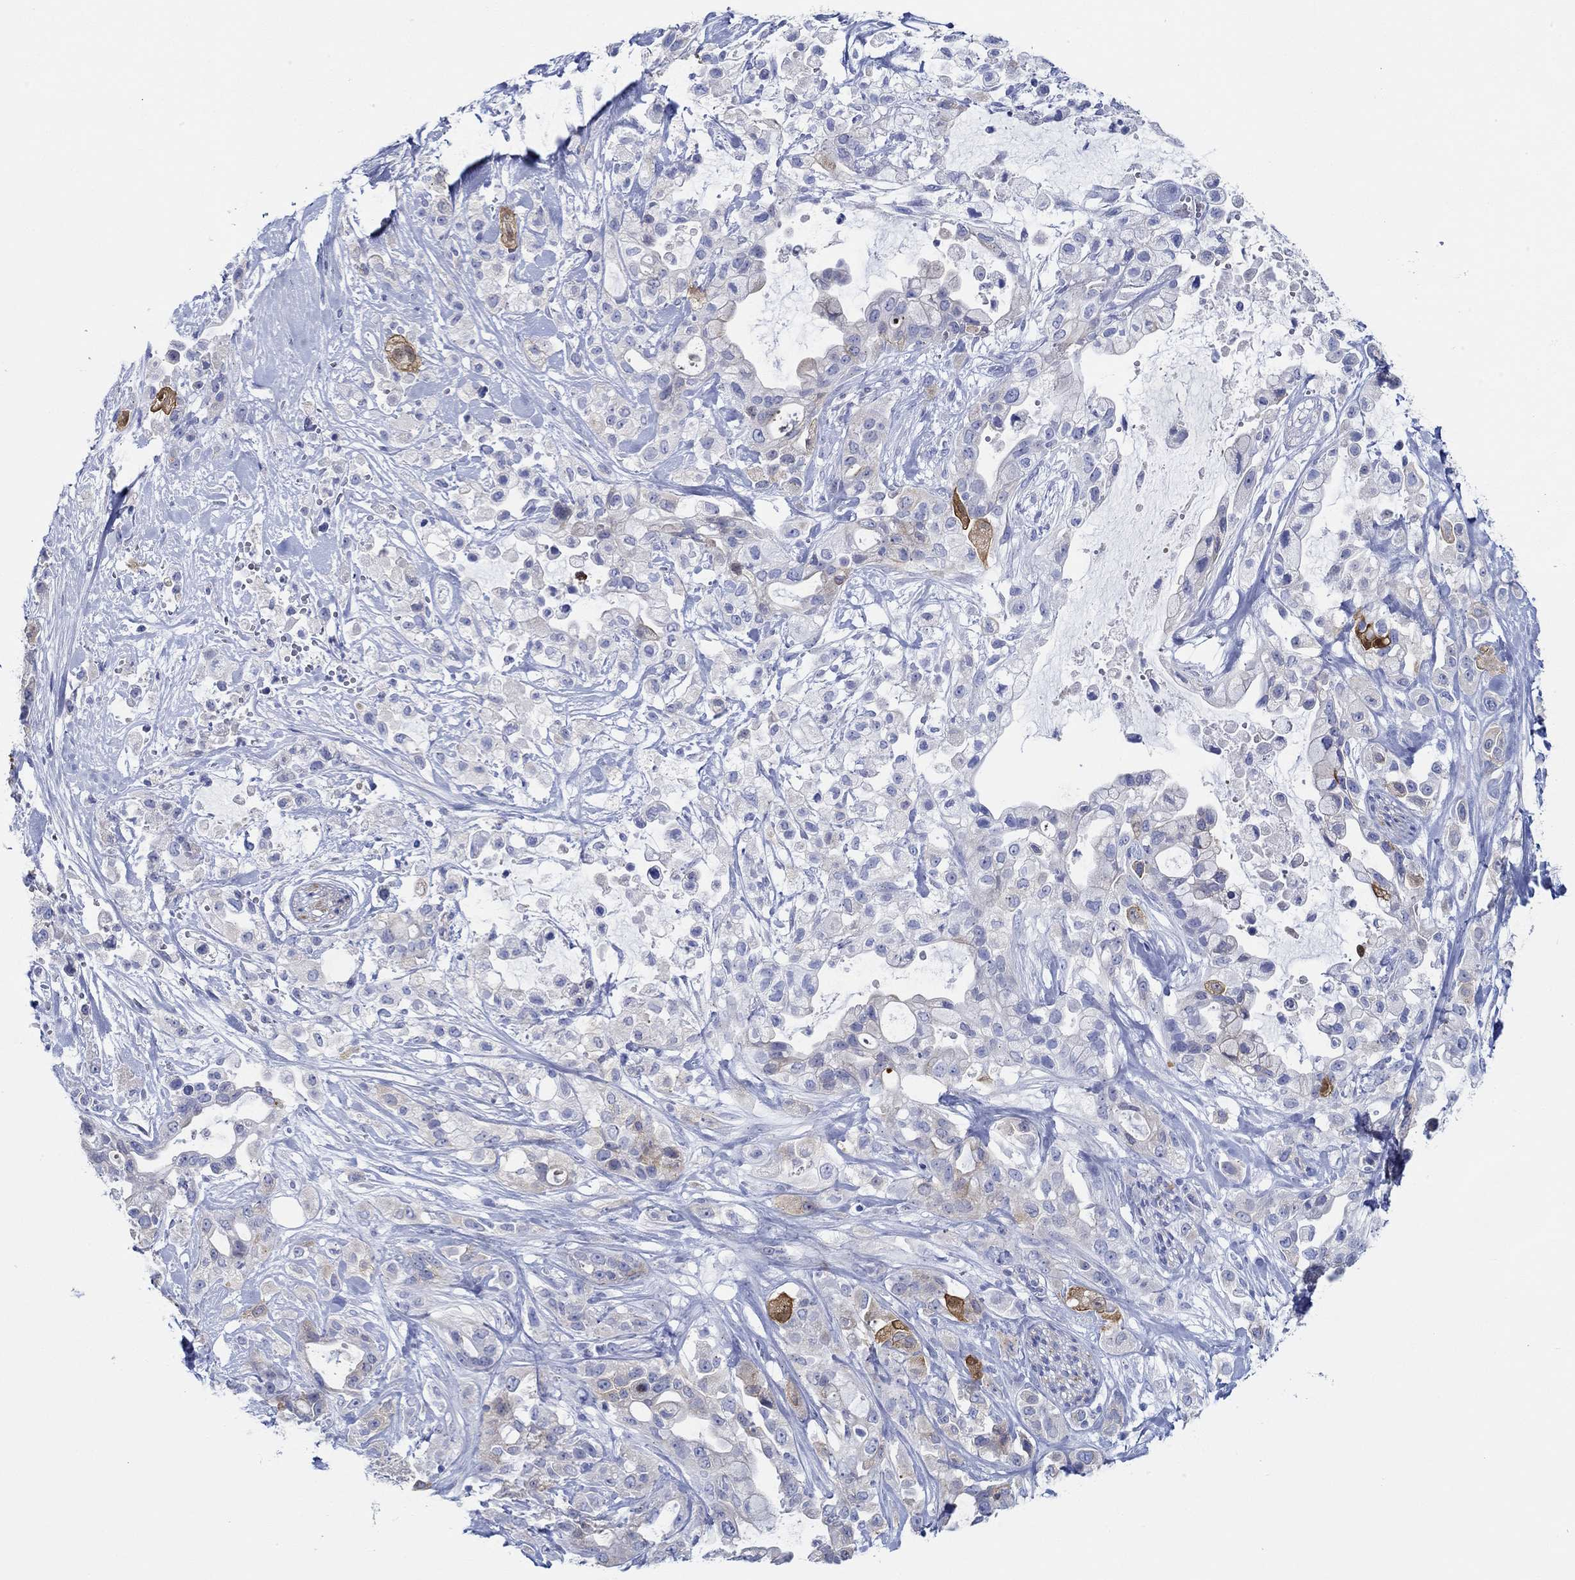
{"staining": {"intensity": "strong", "quantity": "<25%", "location": "cytoplasmic/membranous"}, "tissue": "pancreatic cancer", "cell_type": "Tumor cells", "image_type": "cancer", "snomed": [{"axis": "morphology", "description": "Adenocarcinoma, NOS"}, {"axis": "topography", "description": "Pancreas"}], "caption": "DAB (3,3'-diaminobenzidine) immunohistochemical staining of pancreatic cancer (adenocarcinoma) displays strong cytoplasmic/membranous protein positivity in approximately <25% of tumor cells. The staining was performed using DAB (3,3'-diaminobenzidine) to visualize the protein expression in brown, while the nuclei were stained in blue with hematoxylin (Magnification: 20x).", "gene": "IGFBP6", "patient": {"sex": "male", "age": 44}}